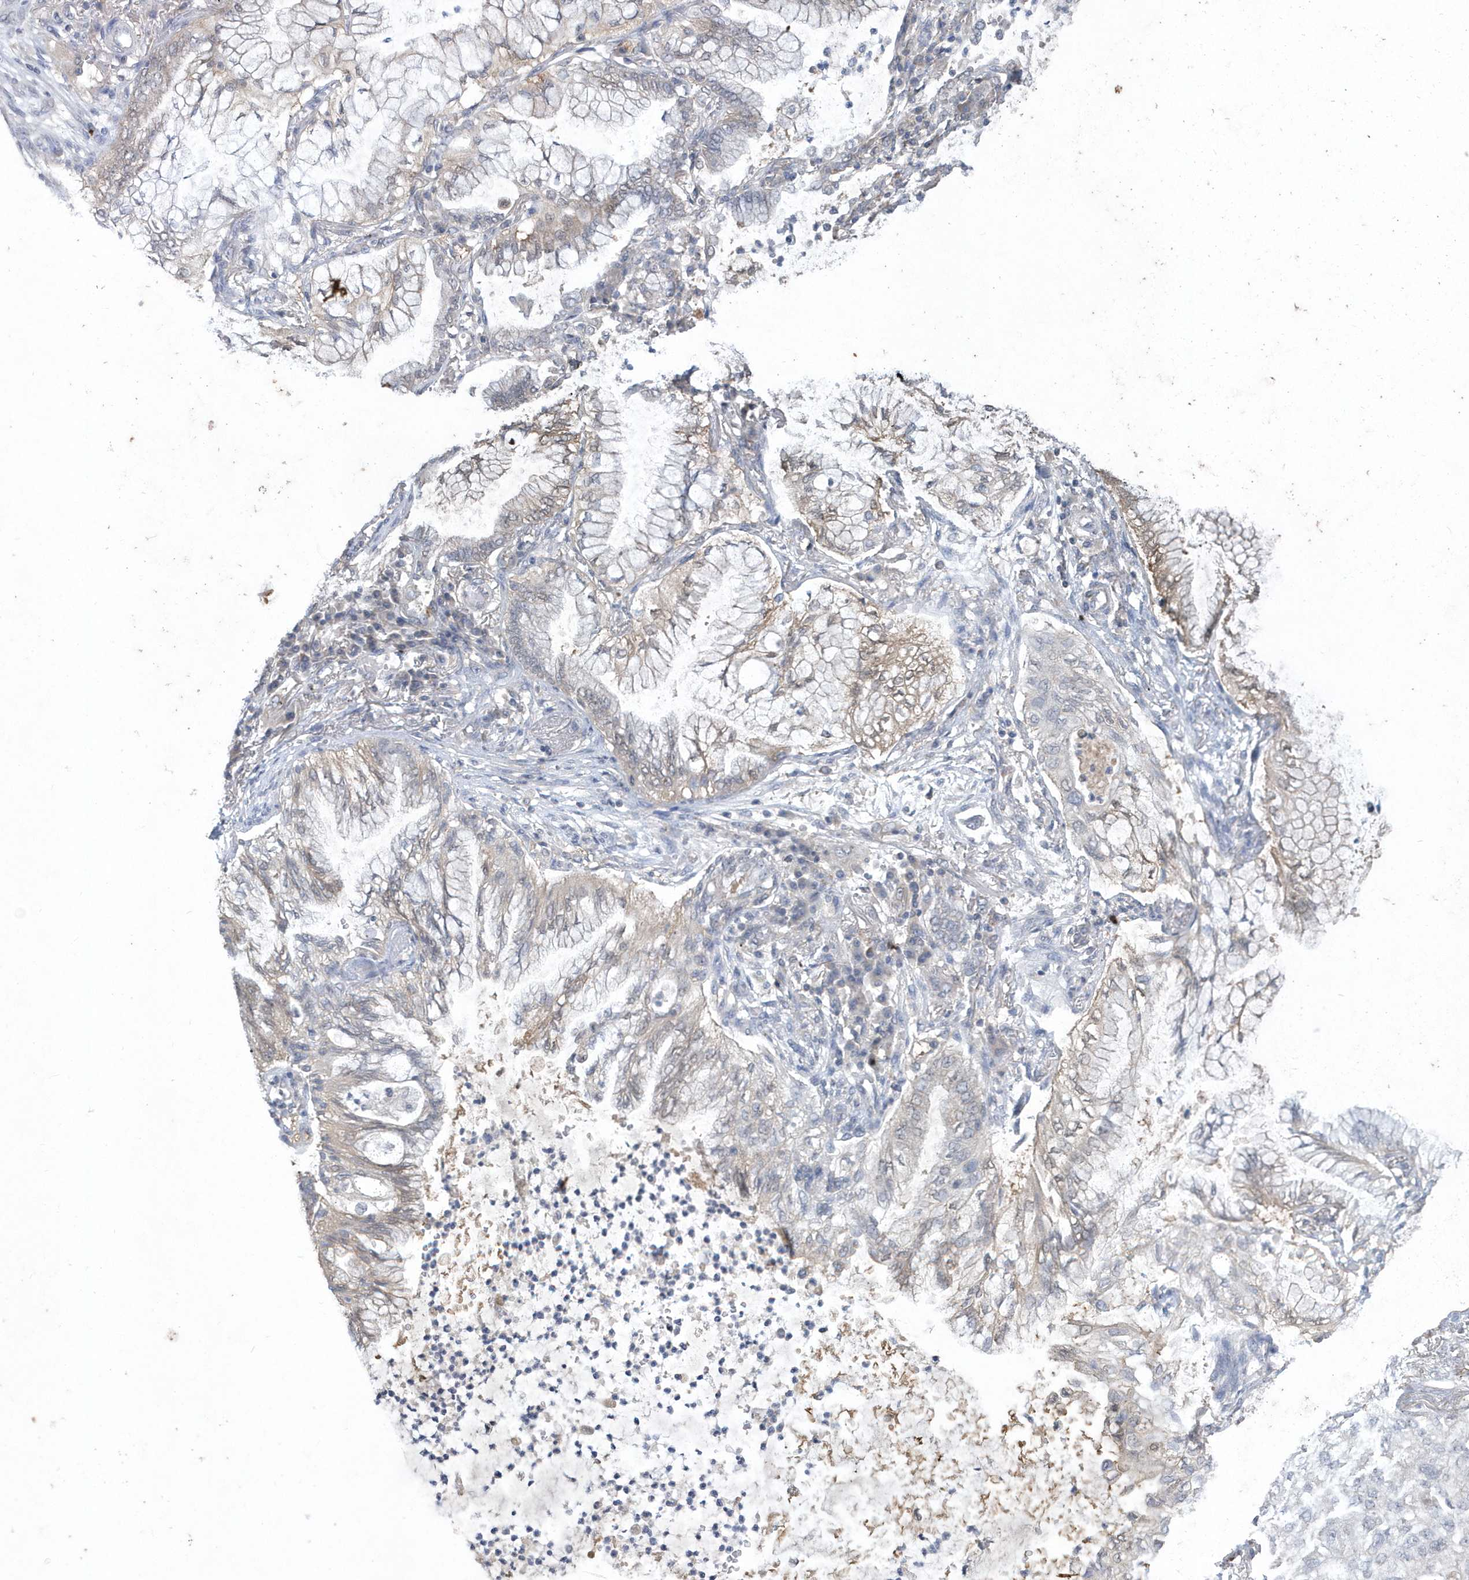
{"staining": {"intensity": "weak", "quantity": "<25%", "location": "cytoplasmic/membranous"}, "tissue": "lung cancer", "cell_type": "Tumor cells", "image_type": "cancer", "snomed": [{"axis": "morphology", "description": "Adenocarcinoma, NOS"}, {"axis": "topography", "description": "Lung"}], "caption": "Immunohistochemistry (IHC) micrograph of human lung cancer stained for a protein (brown), which shows no expression in tumor cells. The staining was performed using DAB (3,3'-diaminobenzidine) to visualize the protein expression in brown, while the nuclei were stained in blue with hematoxylin (Magnification: 20x).", "gene": "AKR7A2", "patient": {"sex": "female", "age": 70}}